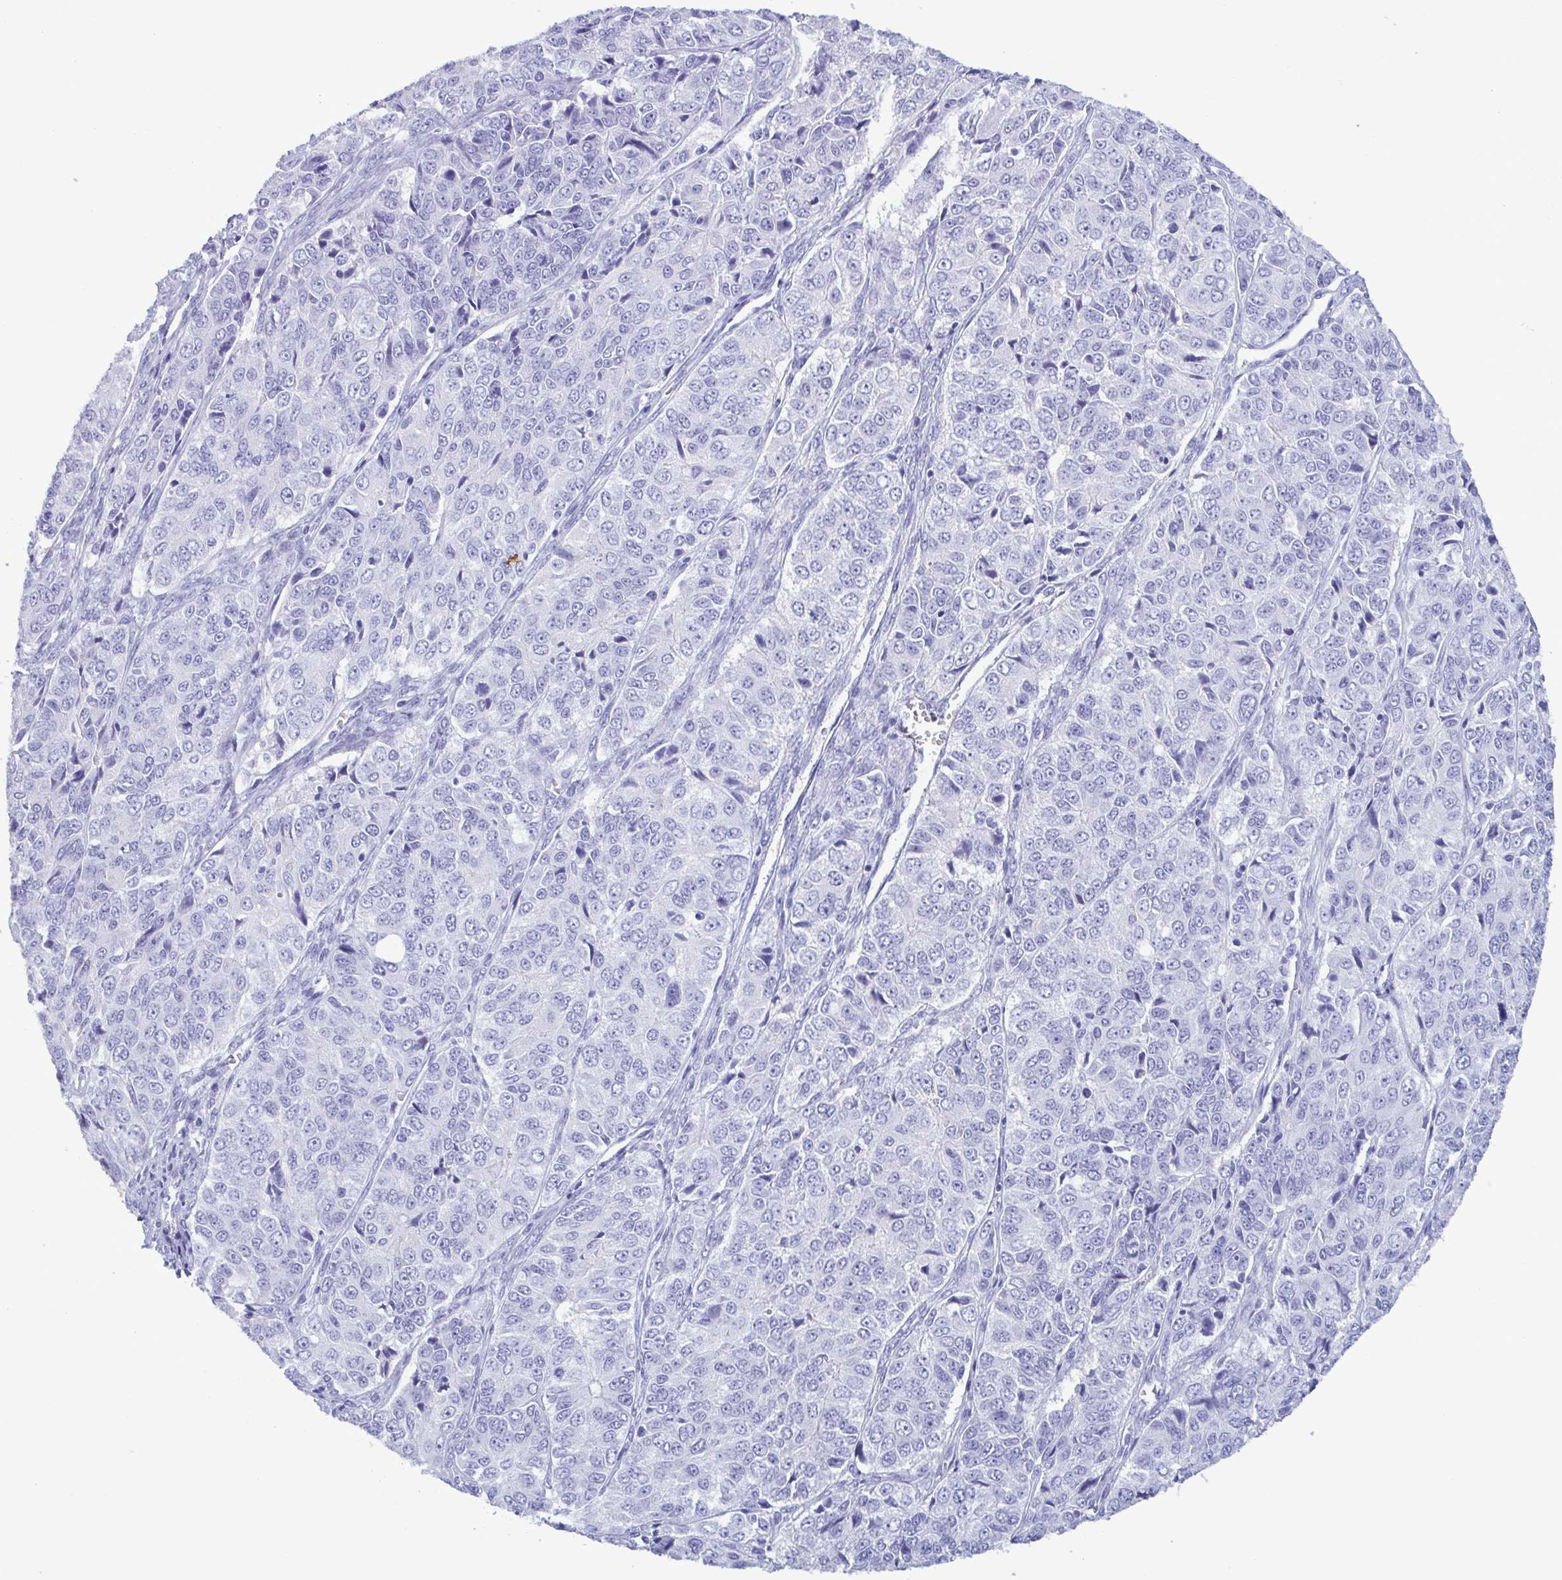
{"staining": {"intensity": "negative", "quantity": "none", "location": "none"}, "tissue": "ovarian cancer", "cell_type": "Tumor cells", "image_type": "cancer", "snomed": [{"axis": "morphology", "description": "Carcinoma, endometroid"}, {"axis": "topography", "description": "Ovary"}], "caption": "Immunohistochemistry (IHC) of endometroid carcinoma (ovarian) exhibits no positivity in tumor cells.", "gene": "LTF", "patient": {"sex": "female", "age": 51}}